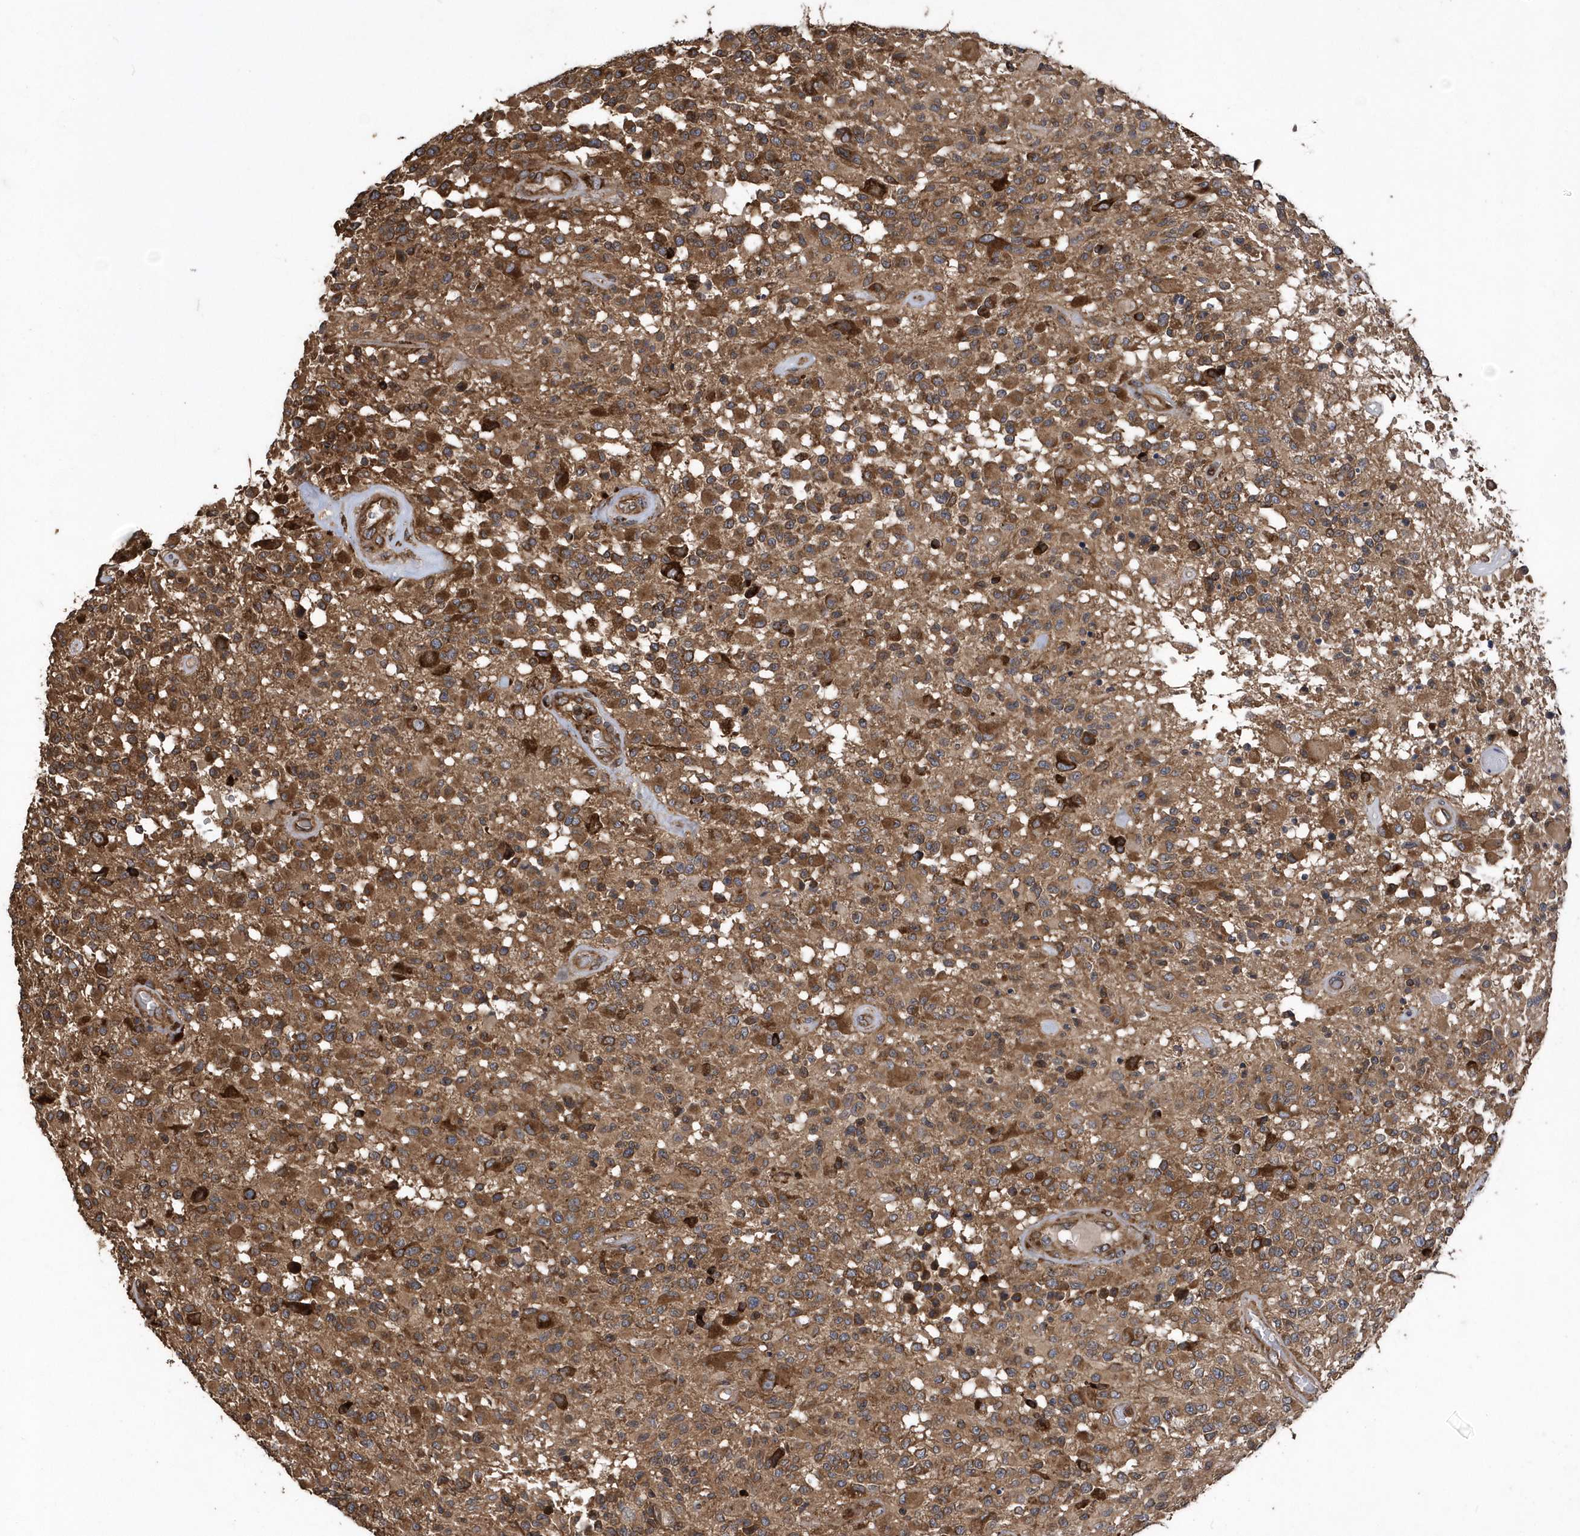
{"staining": {"intensity": "moderate", "quantity": ">75%", "location": "cytoplasmic/membranous"}, "tissue": "glioma", "cell_type": "Tumor cells", "image_type": "cancer", "snomed": [{"axis": "morphology", "description": "Glioma, malignant, High grade"}, {"axis": "morphology", "description": "Glioblastoma, NOS"}, {"axis": "topography", "description": "Brain"}], "caption": "Glioblastoma stained with a brown dye reveals moderate cytoplasmic/membranous positive expression in approximately >75% of tumor cells.", "gene": "WASHC5", "patient": {"sex": "male", "age": 60}}